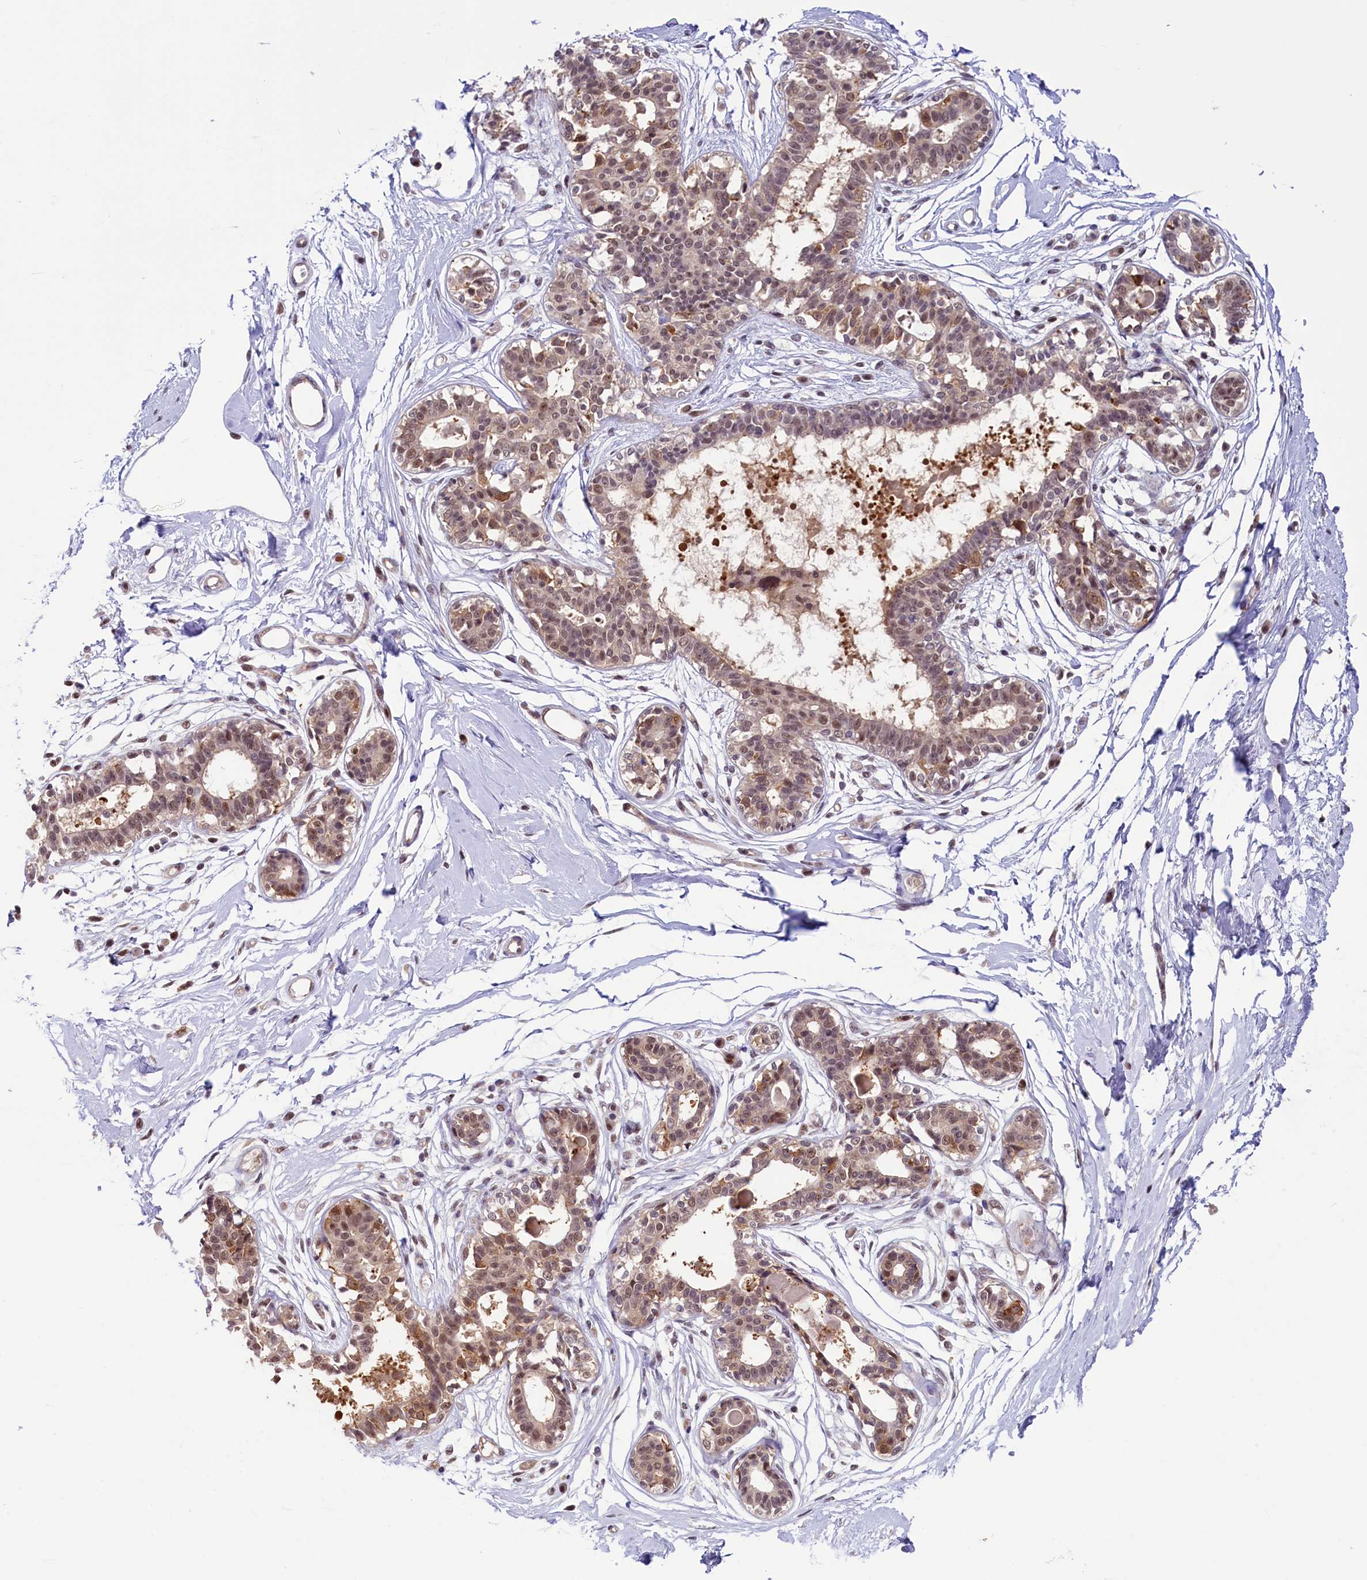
{"staining": {"intensity": "moderate", "quantity": "25%-75%", "location": "cytoplasmic/membranous,nuclear"}, "tissue": "breast", "cell_type": "Adipocytes", "image_type": "normal", "snomed": [{"axis": "morphology", "description": "Normal tissue, NOS"}, {"axis": "topography", "description": "Breast"}], "caption": "A high-resolution histopathology image shows immunohistochemistry staining of benign breast, which exhibits moderate cytoplasmic/membranous,nuclear expression in approximately 25%-75% of adipocytes.", "gene": "SLC7A6OS", "patient": {"sex": "female", "age": 45}}